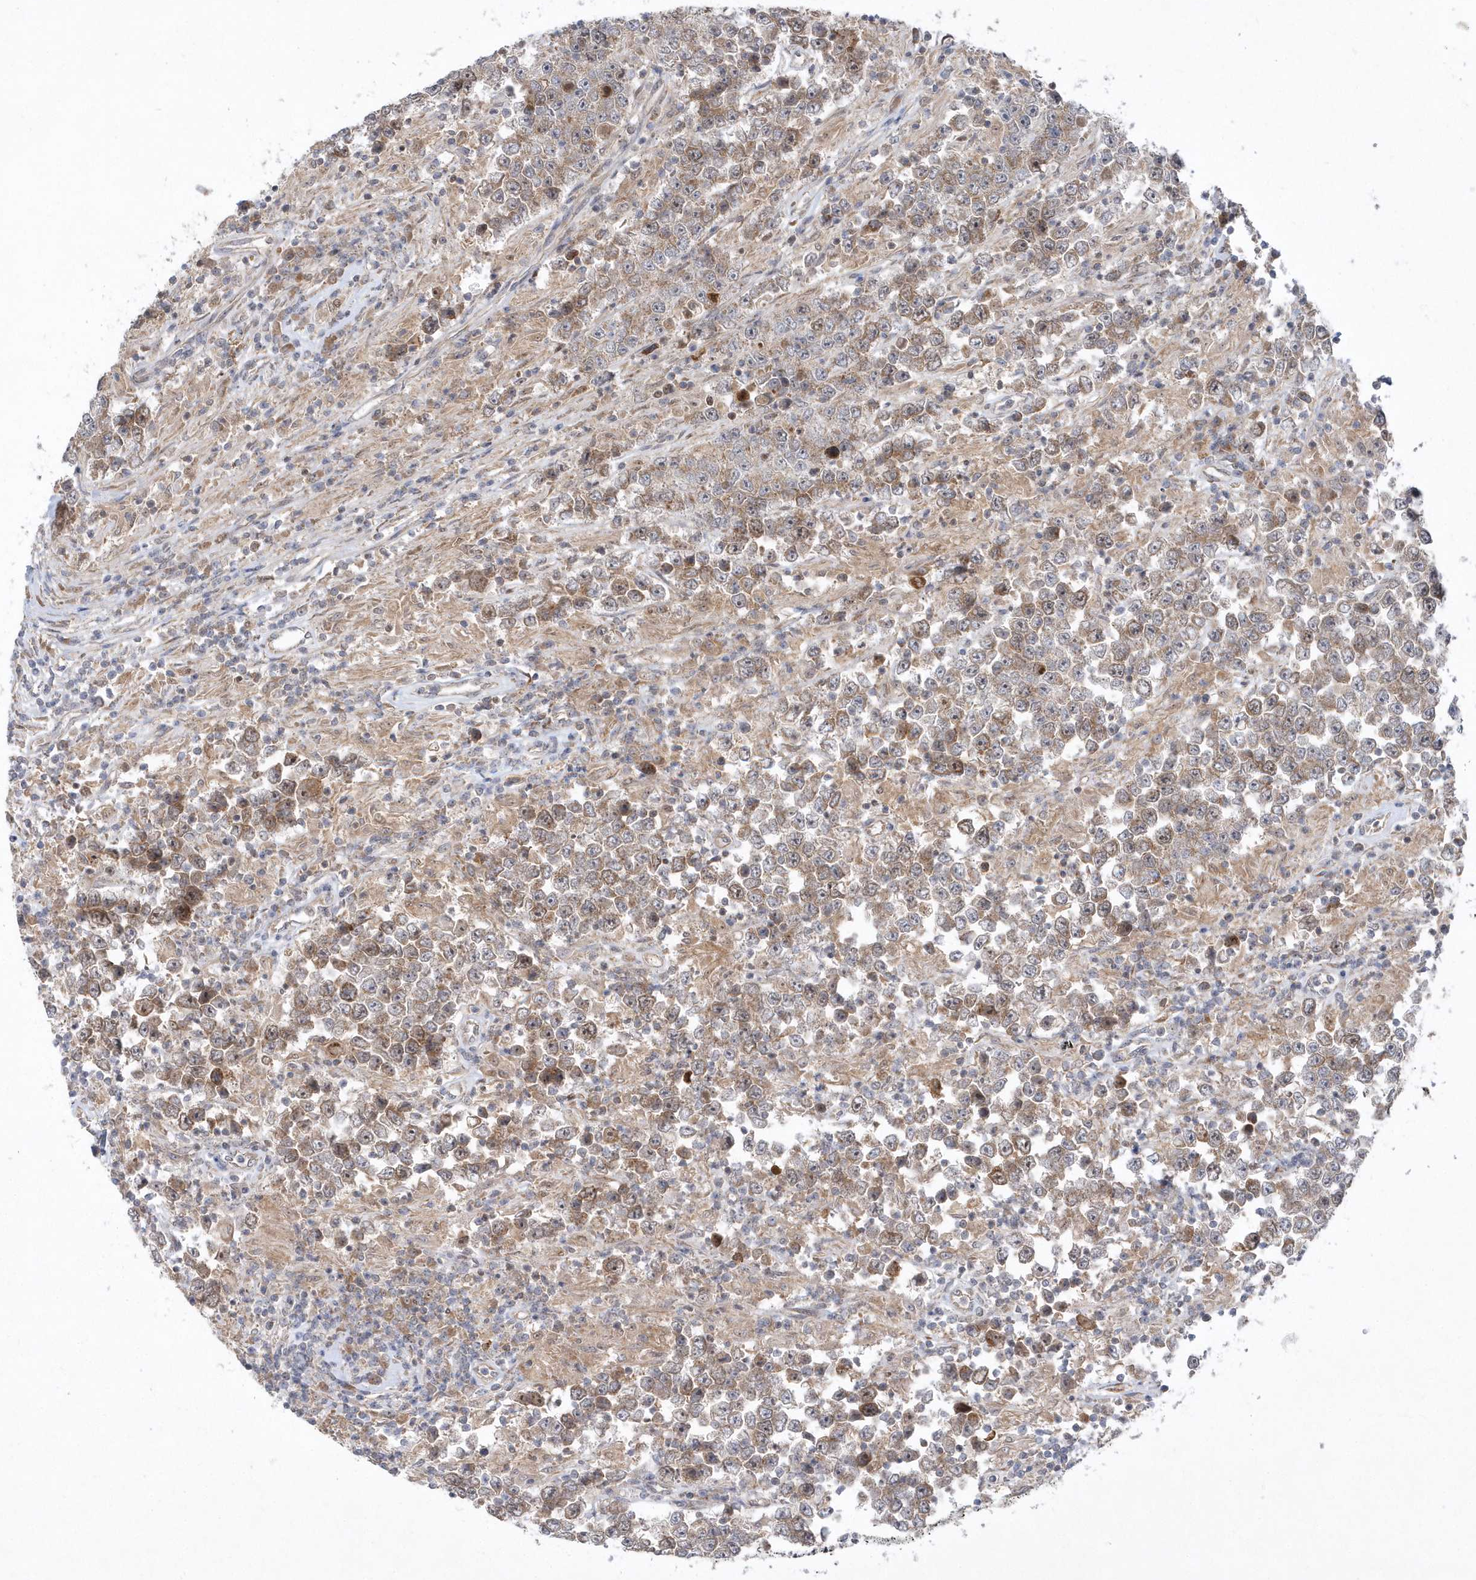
{"staining": {"intensity": "weak", "quantity": ">75%", "location": "cytoplasmic/membranous"}, "tissue": "testis cancer", "cell_type": "Tumor cells", "image_type": "cancer", "snomed": [{"axis": "morphology", "description": "Normal tissue, NOS"}, {"axis": "morphology", "description": "Urothelial carcinoma, High grade"}, {"axis": "morphology", "description": "Seminoma, NOS"}, {"axis": "morphology", "description": "Carcinoma, Embryonal, NOS"}, {"axis": "topography", "description": "Urinary bladder"}, {"axis": "topography", "description": "Testis"}], "caption": "Immunohistochemical staining of human urothelial carcinoma (high-grade) (testis) displays weak cytoplasmic/membranous protein expression in approximately >75% of tumor cells.", "gene": "MXI1", "patient": {"sex": "male", "age": 41}}